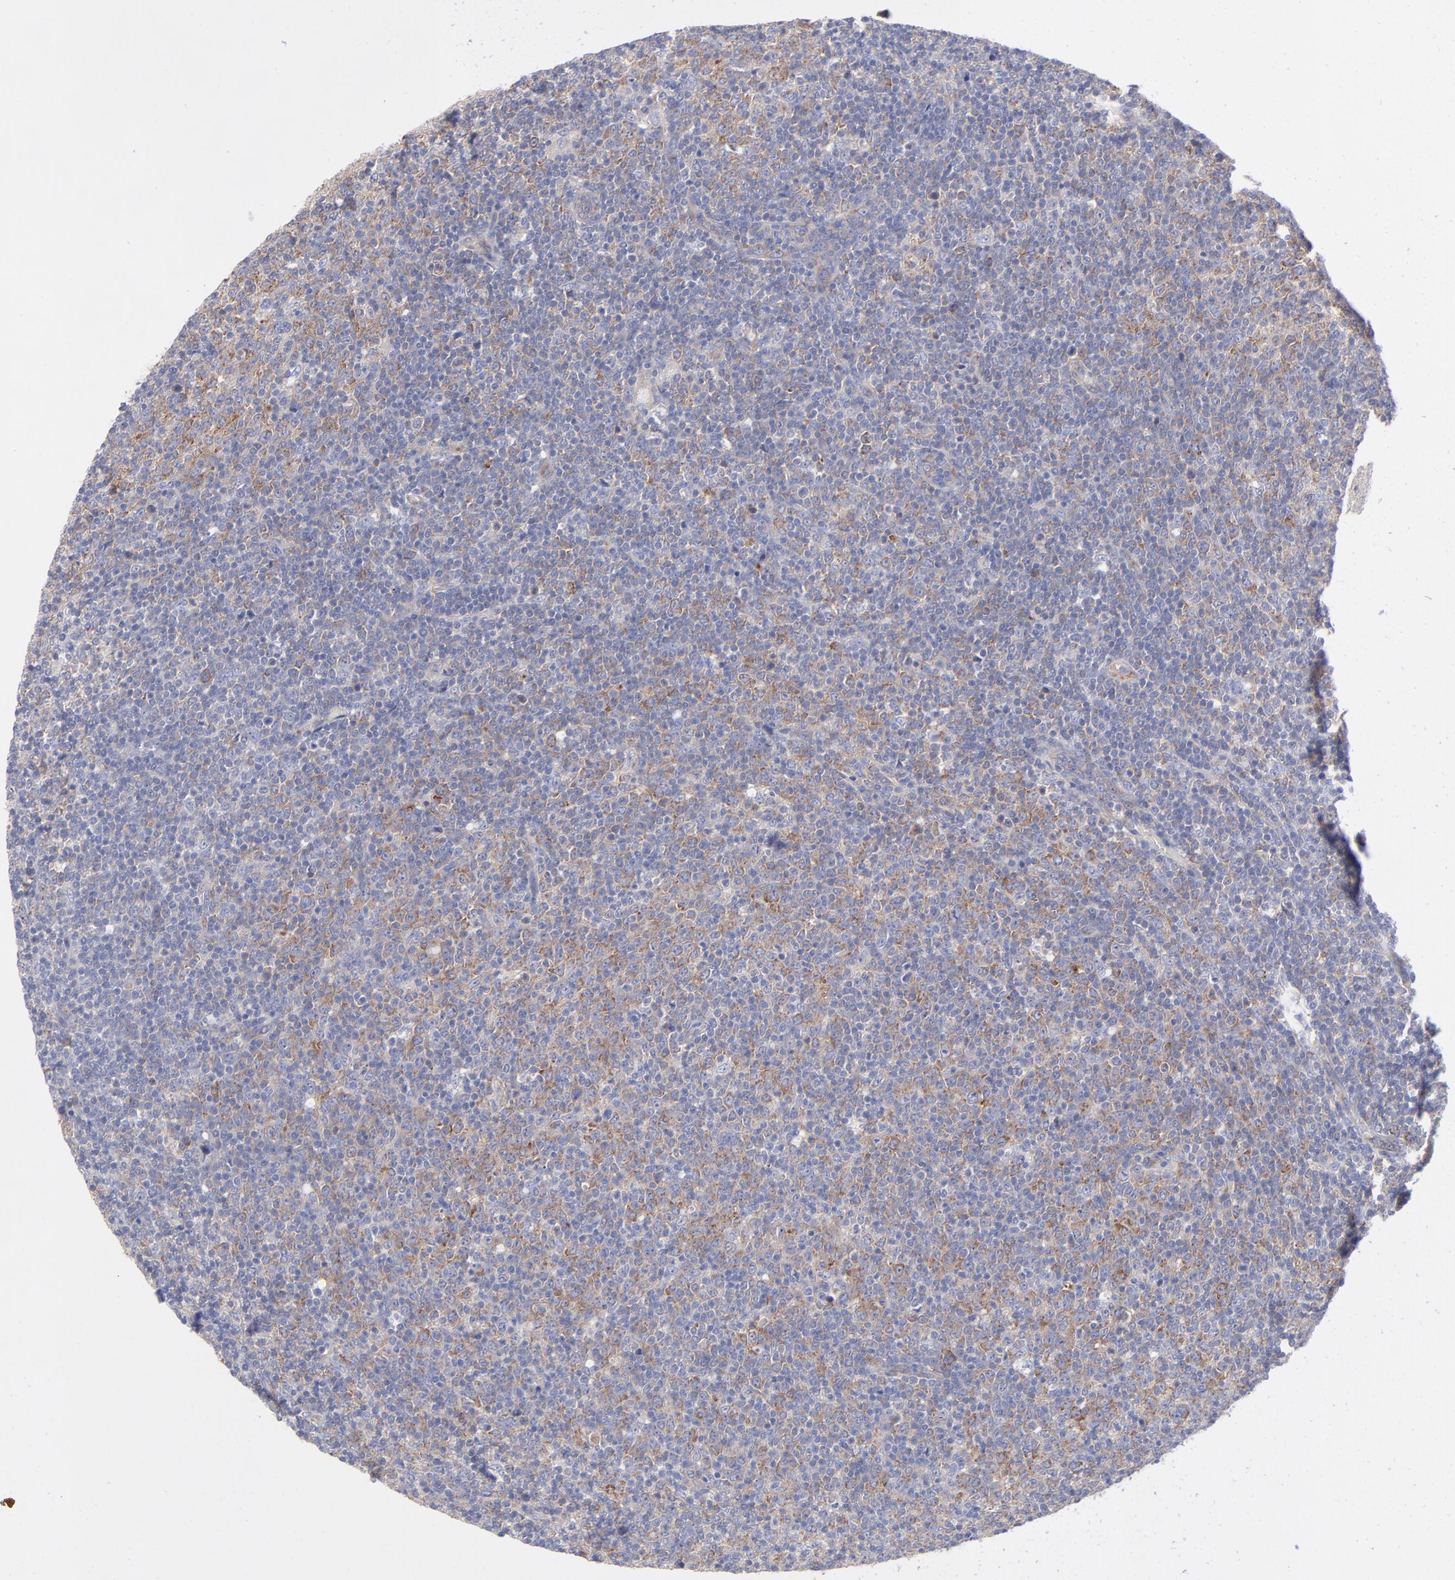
{"staining": {"intensity": "moderate", "quantity": ">75%", "location": "cytoplasmic/membranous"}, "tissue": "lymphoma", "cell_type": "Tumor cells", "image_type": "cancer", "snomed": [{"axis": "morphology", "description": "Malignant lymphoma, non-Hodgkin's type, Low grade"}, {"axis": "topography", "description": "Lymph node"}], "caption": "Lymphoma tissue exhibits moderate cytoplasmic/membranous positivity in approximately >75% of tumor cells", "gene": "EIF2AK2", "patient": {"sex": "male", "age": 70}}